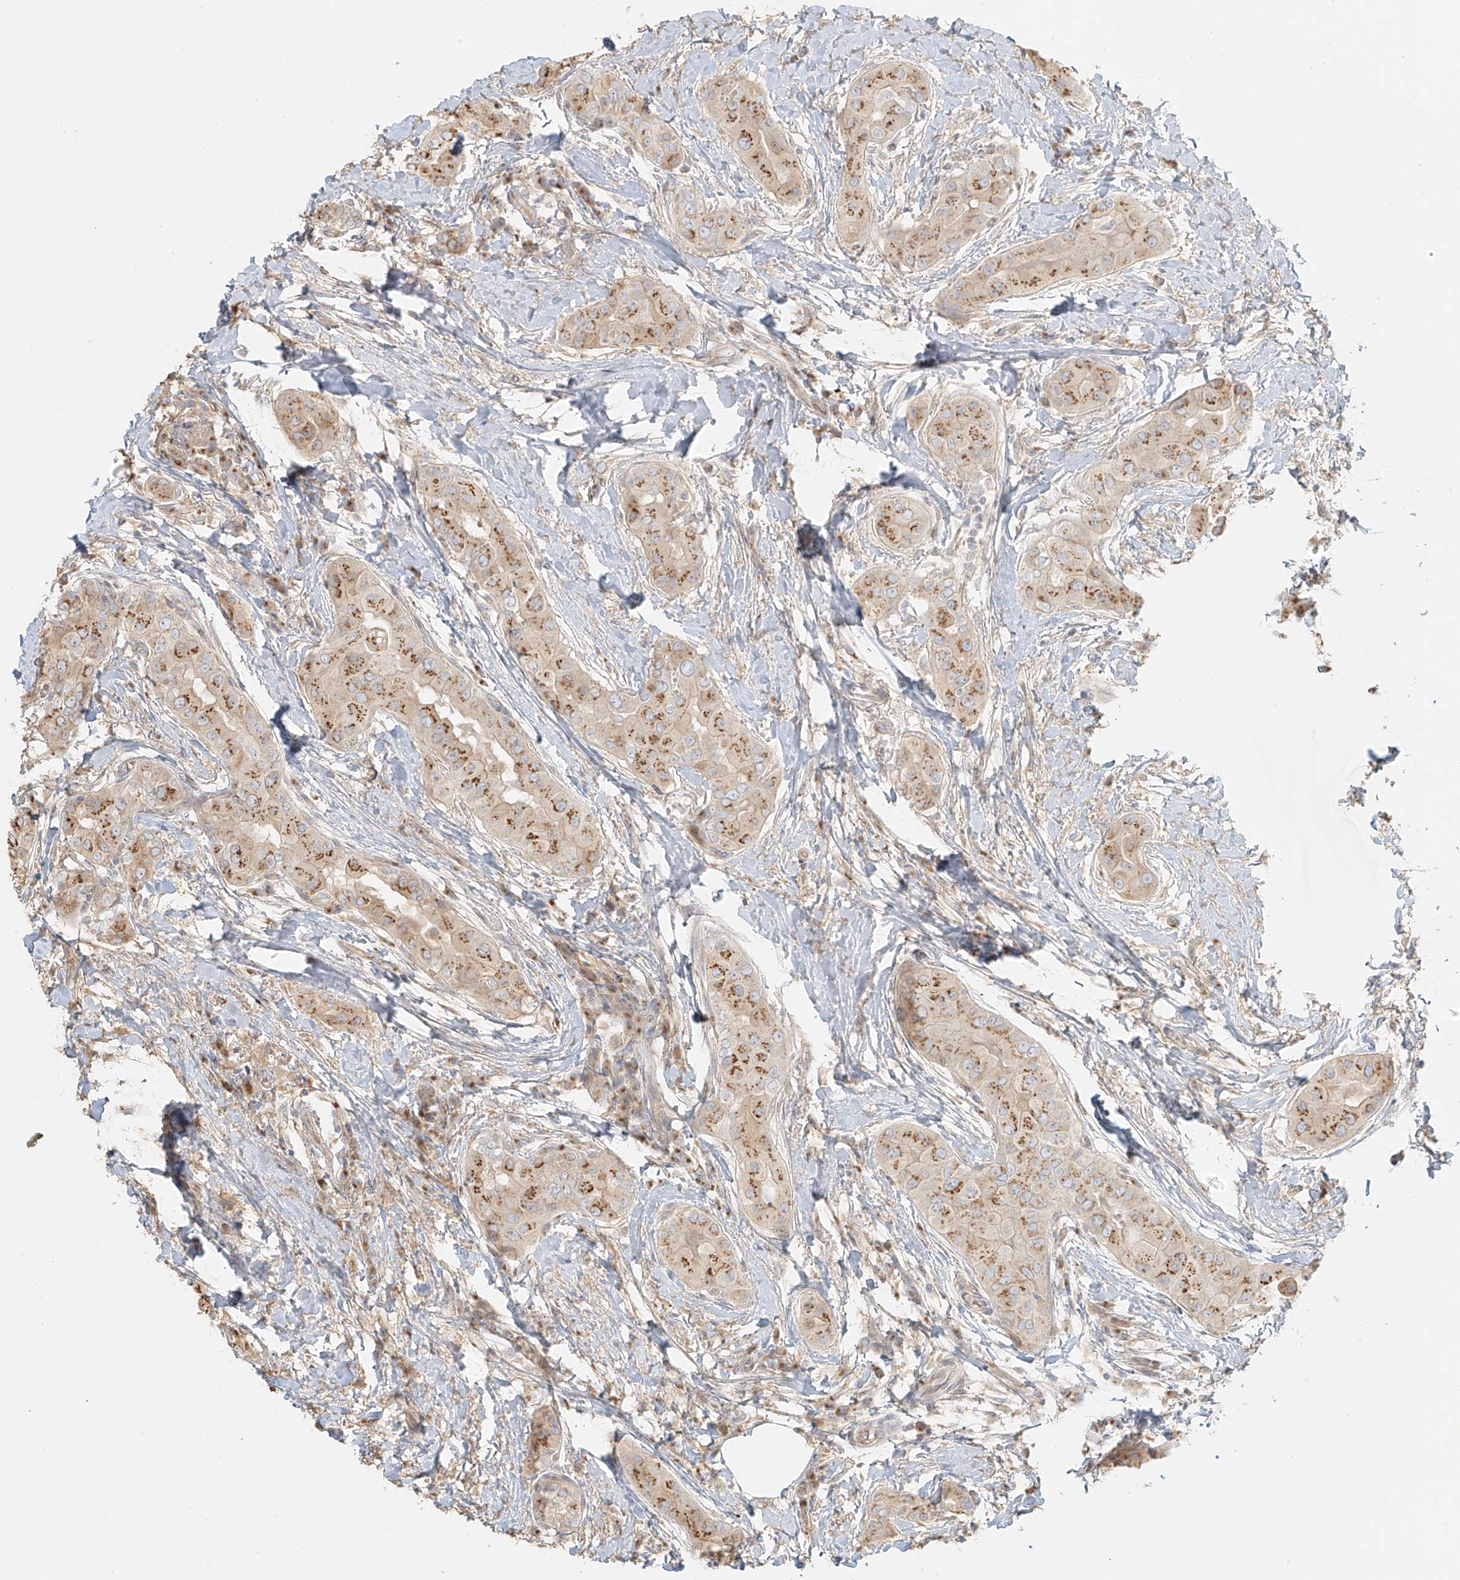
{"staining": {"intensity": "moderate", "quantity": ">75%", "location": "cytoplasmic/membranous"}, "tissue": "thyroid cancer", "cell_type": "Tumor cells", "image_type": "cancer", "snomed": [{"axis": "morphology", "description": "Papillary adenocarcinoma, NOS"}, {"axis": "topography", "description": "Thyroid gland"}], "caption": "The immunohistochemical stain shows moderate cytoplasmic/membranous positivity in tumor cells of thyroid cancer tissue.", "gene": "UPK1B", "patient": {"sex": "male", "age": 33}}